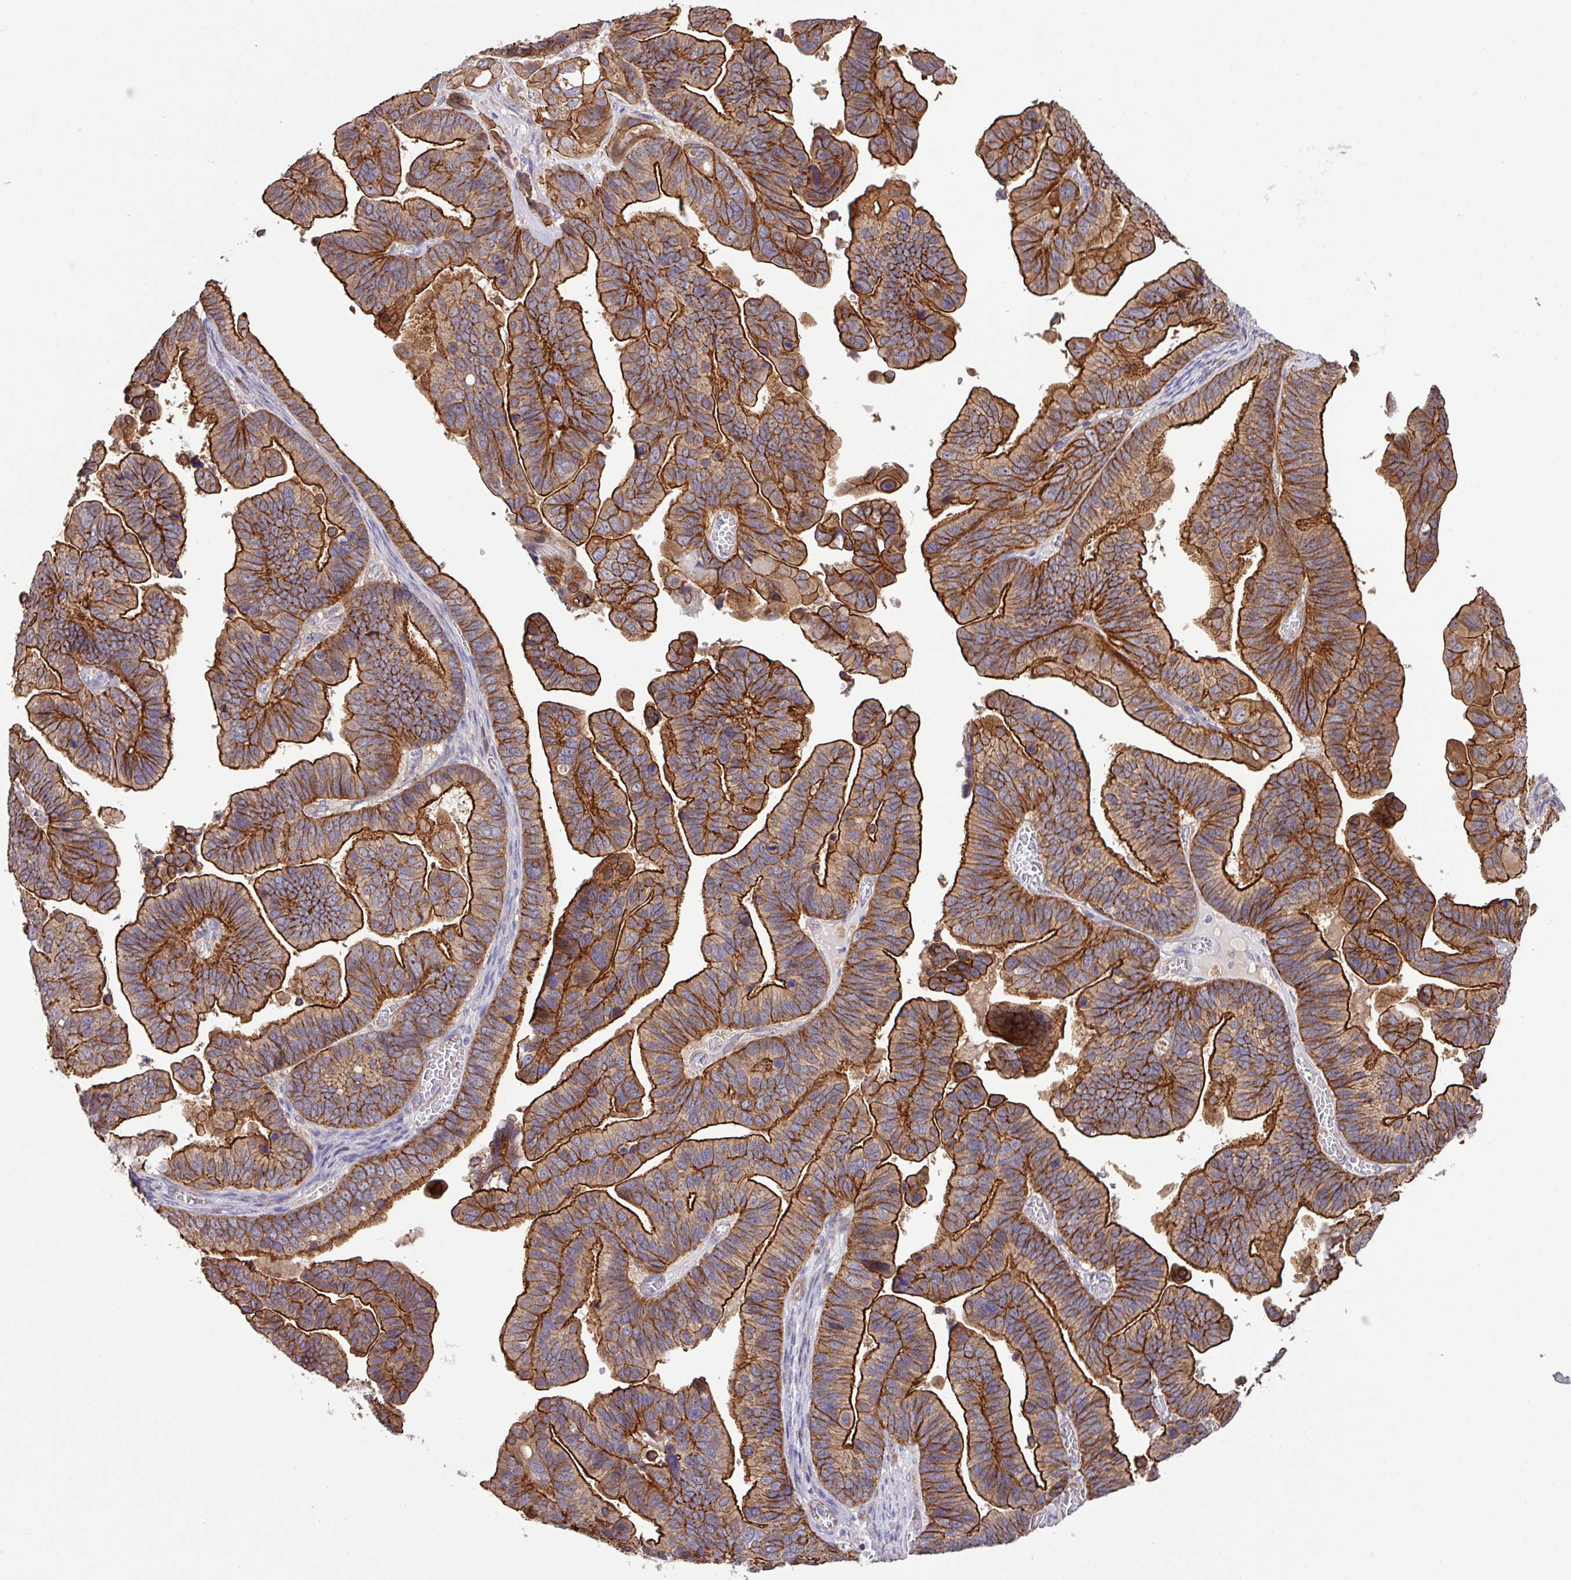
{"staining": {"intensity": "strong", "quantity": ">75%", "location": "cytoplasmic/membranous"}, "tissue": "ovarian cancer", "cell_type": "Tumor cells", "image_type": "cancer", "snomed": [{"axis": "morphology", "description": "Cystadenocarcinoma, serous, NOS"}, {"axis": "topography", "description": "Ovary"}], "caption": "This photomicrograph reveals ovarian cancer (serous cystadenocarcinoma) stained with IHC to label a protein in brown. The cytoplasmic/membranous of tumor cells show strong positivity for the protein. Nuclei are counter-stained blue.", "gene": "LRRC53", "patient": {"sex": "female", "age": 56}}